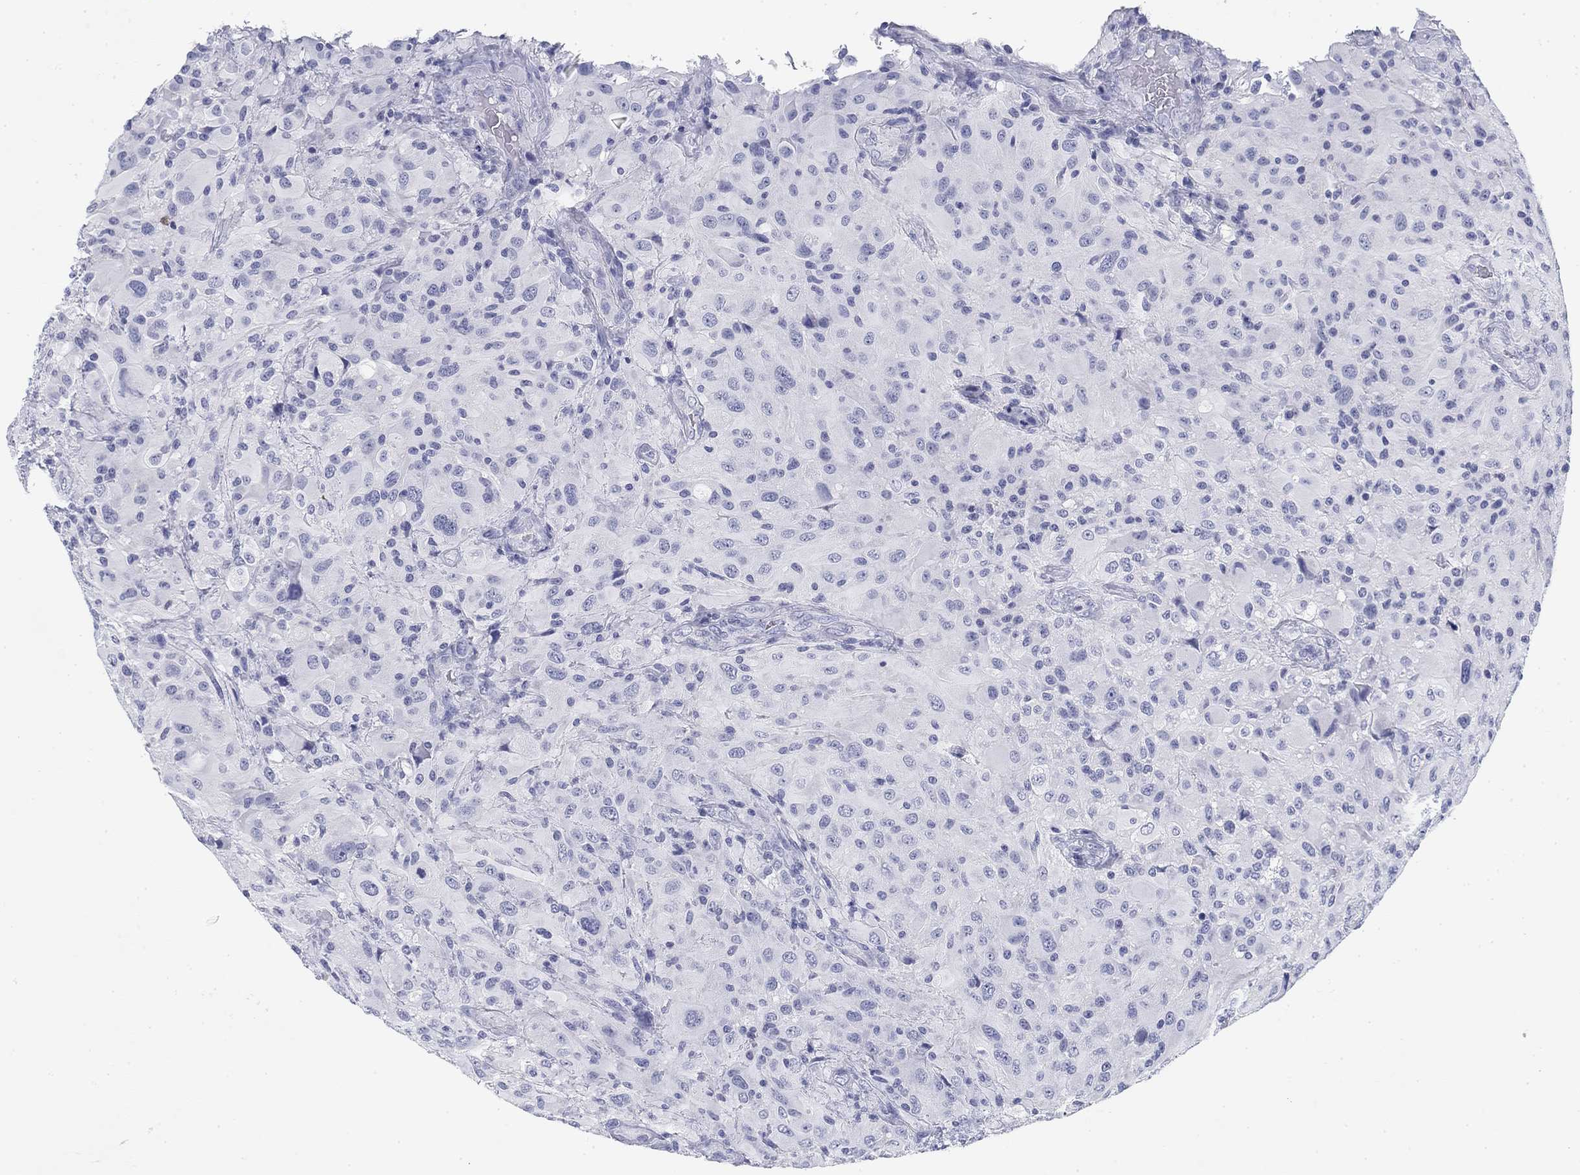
{"staining": {"intensity": "negative", "quantity": "none", "location": "none"}, "tissue": "glioma", "cell_type": "Tumor cells", "image_type": "cancer", "snomed": [{"axis": "morphology", "description": "Glioma, malignant, High grade"}, {"axis": "topography", "description": "Cerebral cortex"}], "caption": "This is a photomicrograph of immunohistochemistry staining of glioma, which shows no expression in tumor cells.", "gene": "CD79B", "patient": {"sex": "male", "age": 35}}